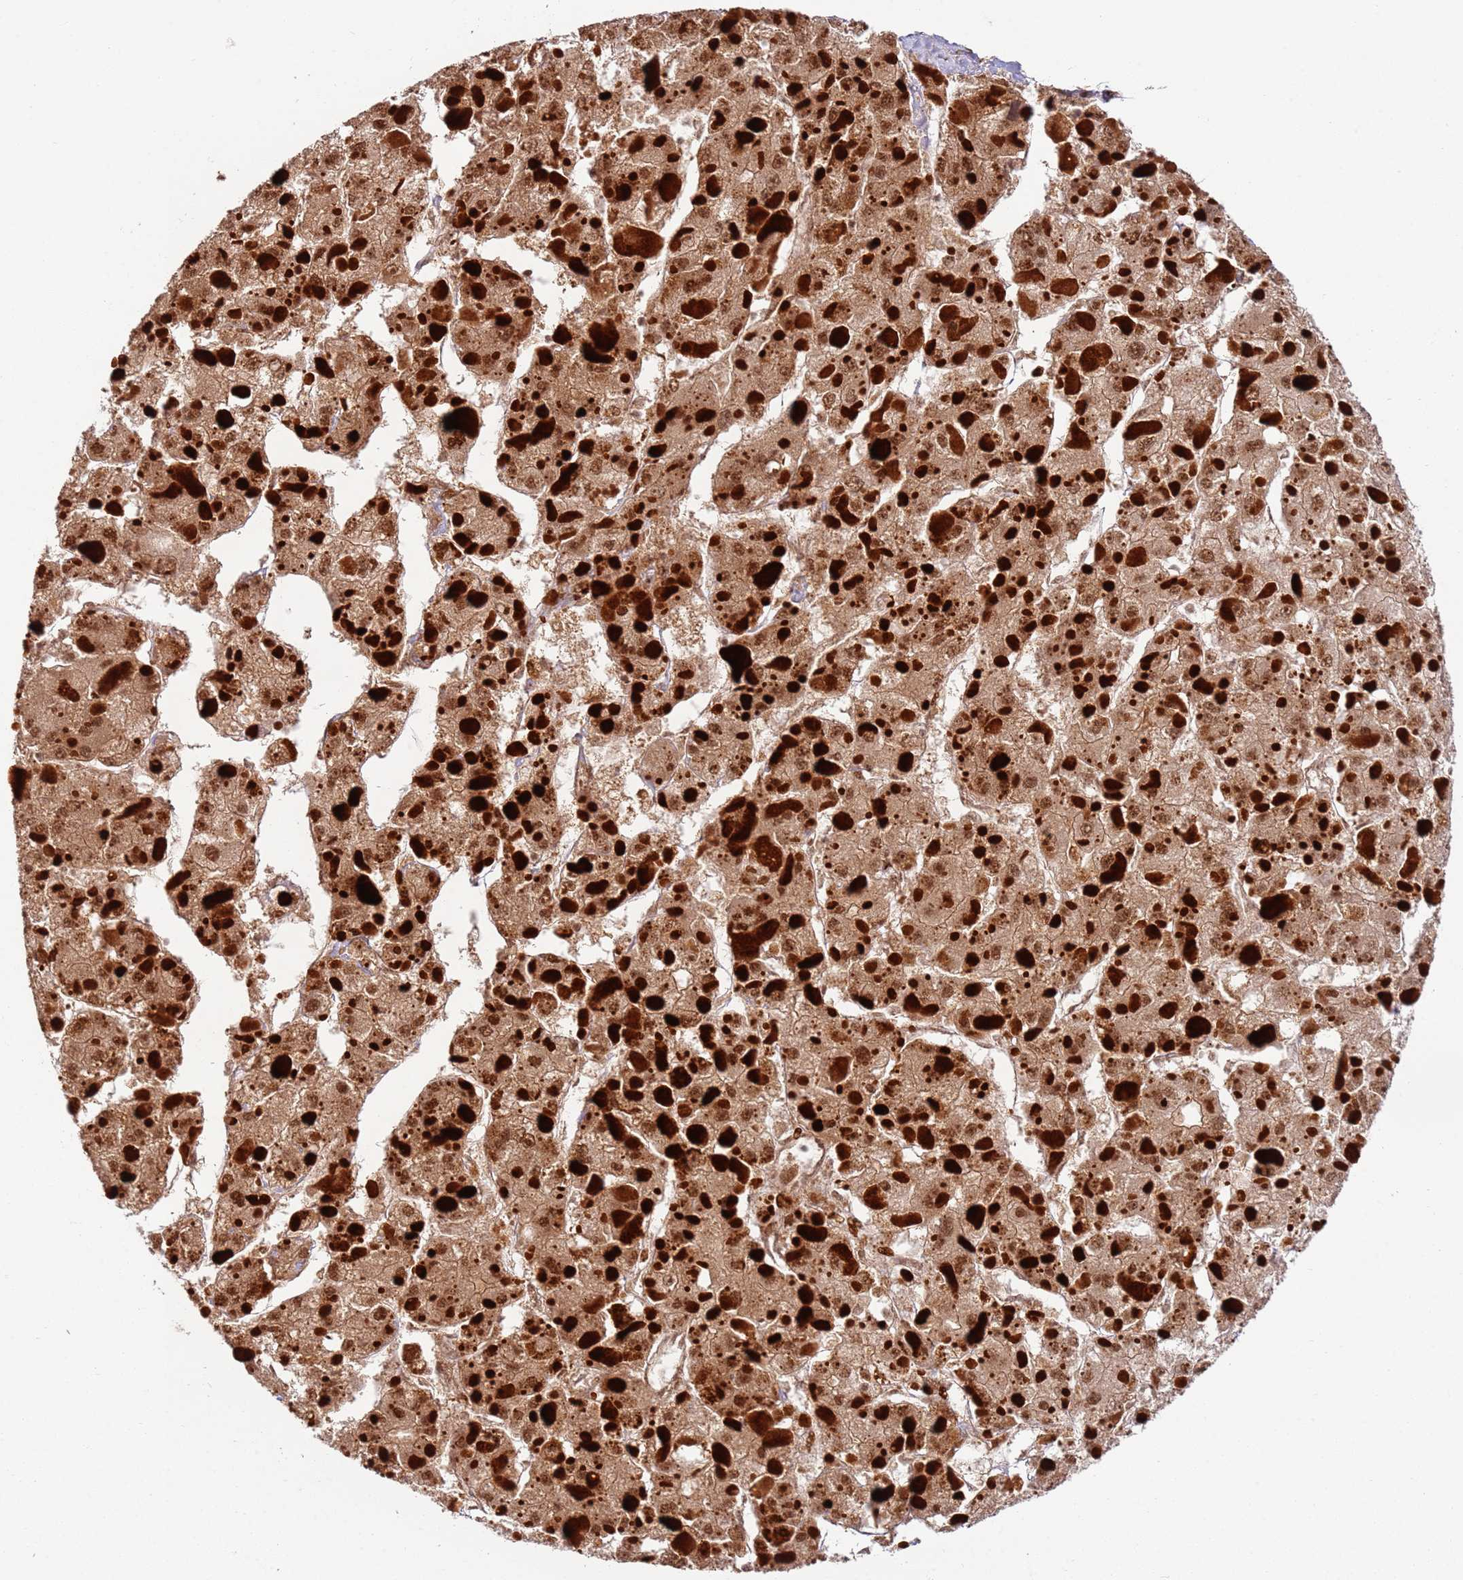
{"staining": {"intensity": "strong", "quantity": ">75%", "location": "cytoplasmic/membranous,nuclear"}, "tissue": "liver cancer", "cell_type": "Tumor cells", "image_type": "cancer", "snomed": [{"axis": "morphology", "description": "Carcinoma, Hepatocellular, NOS"}, {"axis": "topography", "description": "Liver"}], "caption": "Tumor cells demonstrate strong cytoplasmic/membranous and nuclear staining in approximately >75% of cells in hepatocellular carcinoma (liver).", "gene": "TMEM233", "patient": {"sex": "female", "age": 73}}